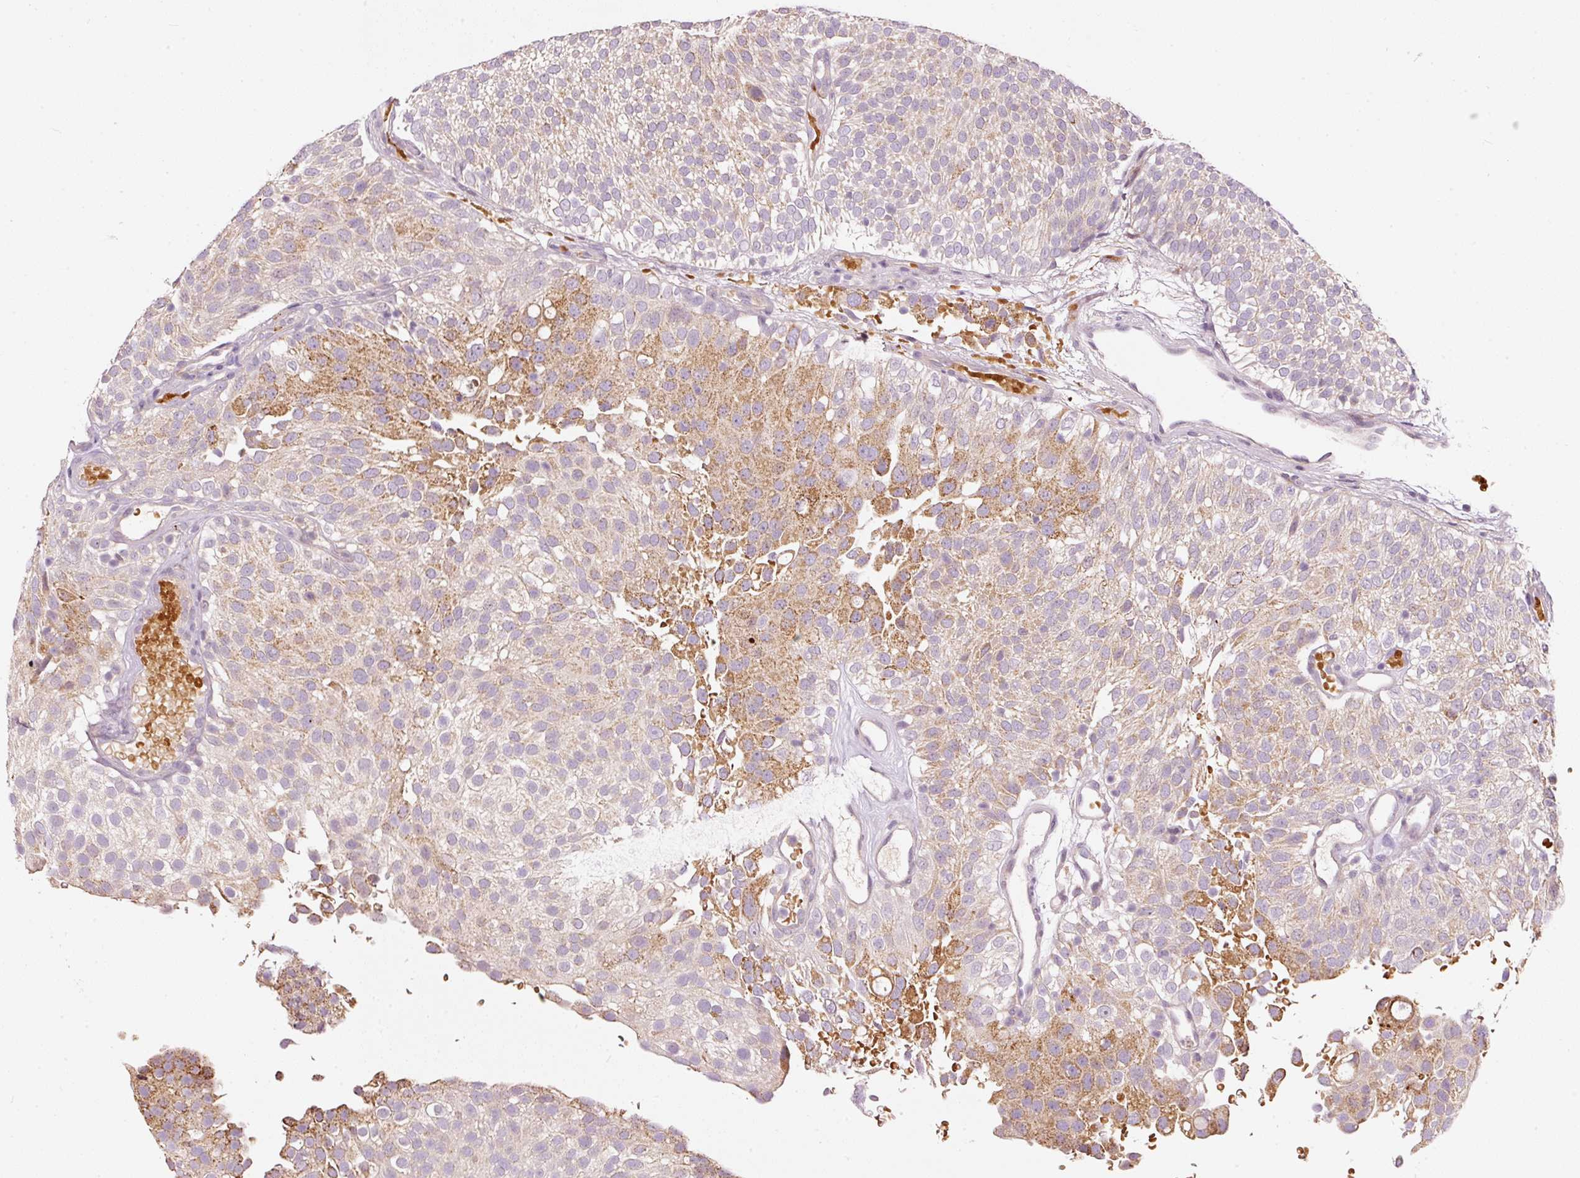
{"staining": {"intensity": "moderate", "quantity": "<25%", "location": "cytoplasmic/membranous"}, "tissue": "urothelial cancer", "cell_type": "Tumor cells", "image_type": "cancer", "snomed": [{"axis": "morphology", "description": "Urothelial carcinoma, Low grade"}, {"axis": "topography", "description": "Urinary bladder"}], "caption": "Immunohistochemical staining of human urothelial cancer displays moderate cytoplasmic/membranous protein positivity in approximately <25% of tumor cells.", "gene": "KLHL21", "patient": {"sex": "male", "age": 78}}